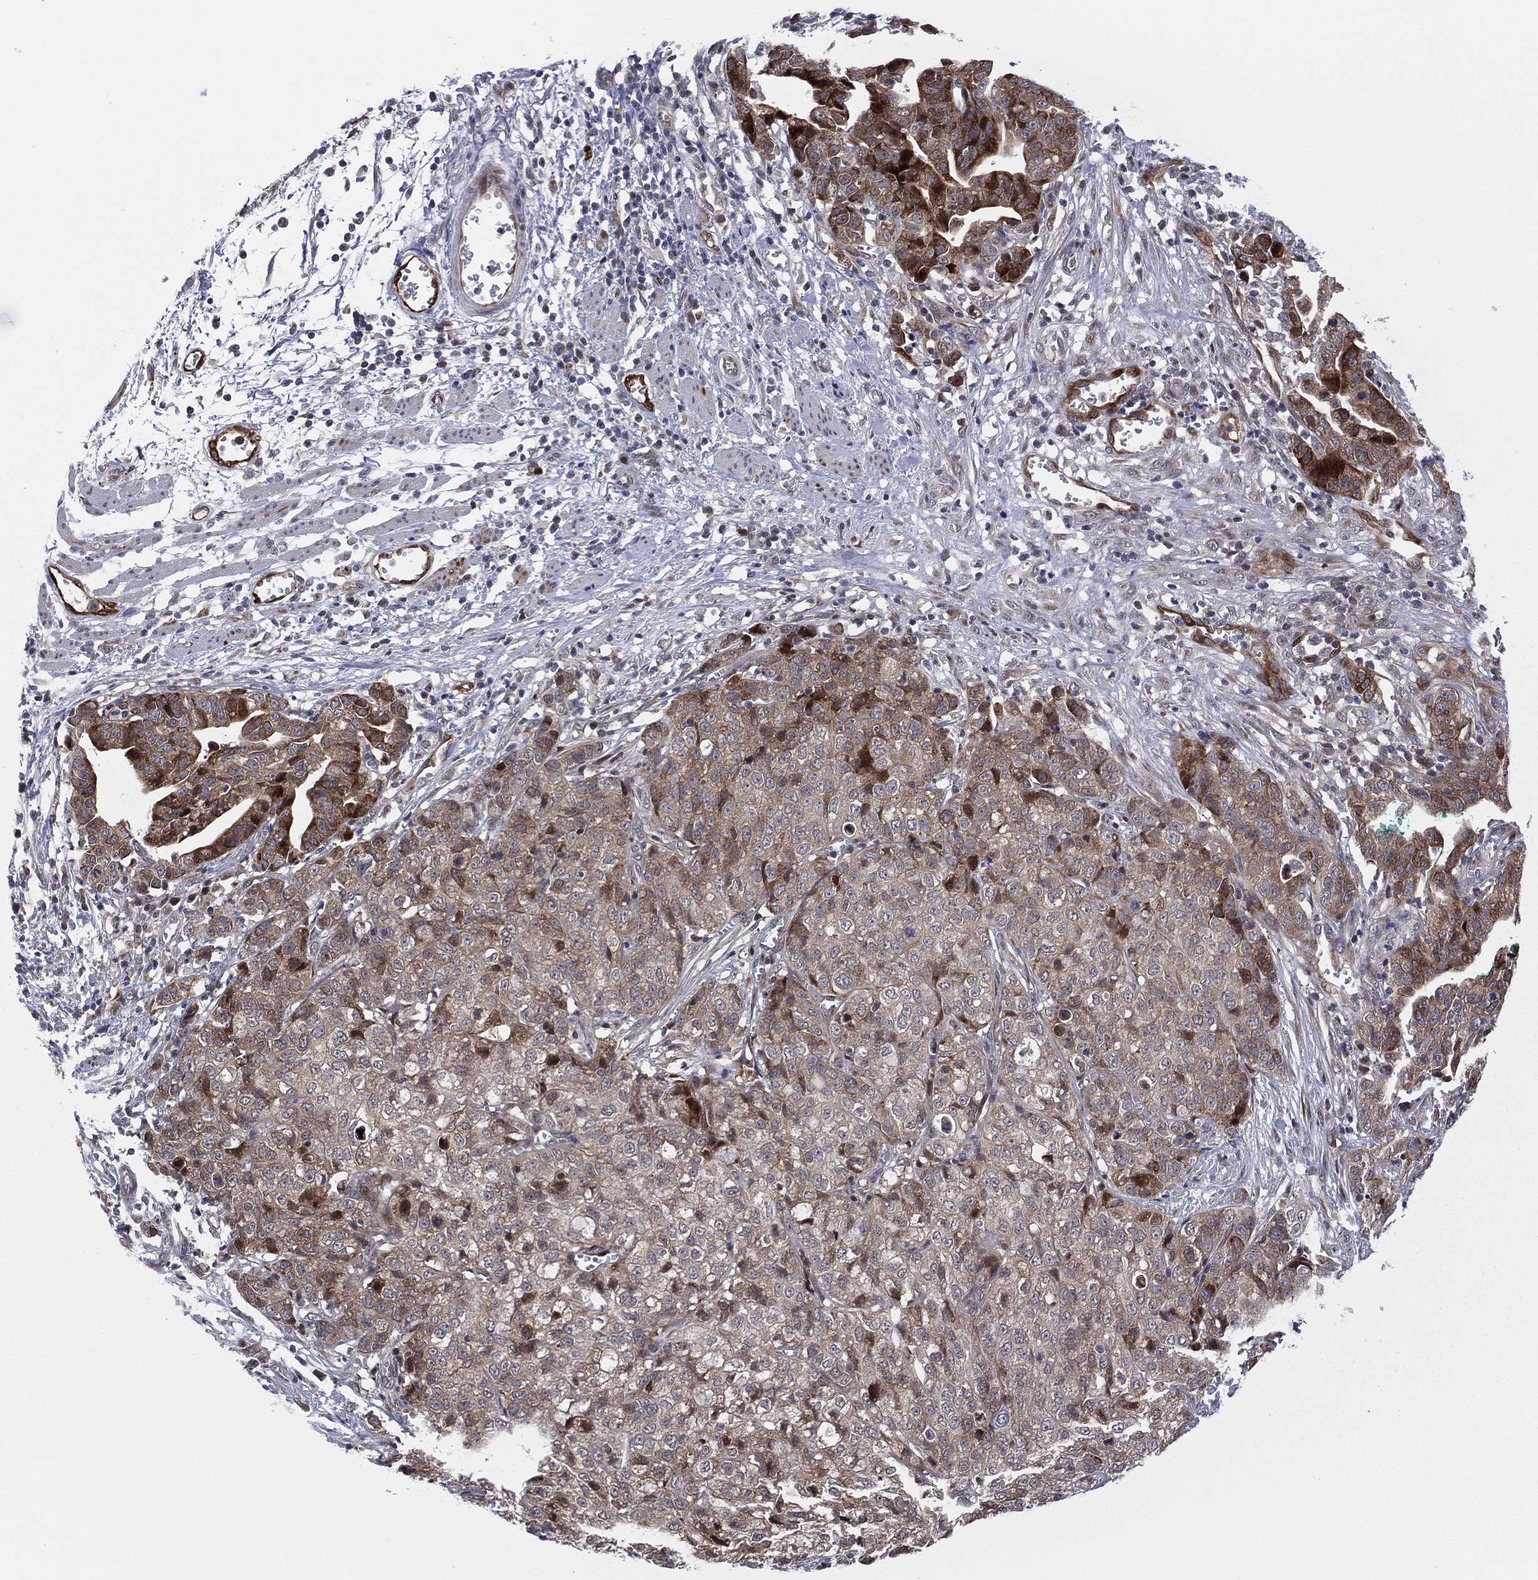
{"staining": {"intensity": "strong", "quantity": "<25%", "location": "cytoplasmic/membranous,nuclear"}, "tissue": "stomach cancer", "cell_type": "Tumor cells", "image_type": "cancer", "snomed": [{"axis": "morphology", "description": "Adenocarcinoma, NOS"}, {"axis": "topography", "description": "Stomach, upper"}], "caption": "A brown stain labels strong cytoplasmic/membranous and nuclear expression of a protein in human adenocarcinoma (stomach) tumor cells. (Stains: DAB (3,3'-diaminobenzidine) in brown, nuclei in blue, Microscopy: brightfield microscopy at high magnification).", "gene": "SNCG", "patient": {"sex": "female", "age": 67}}